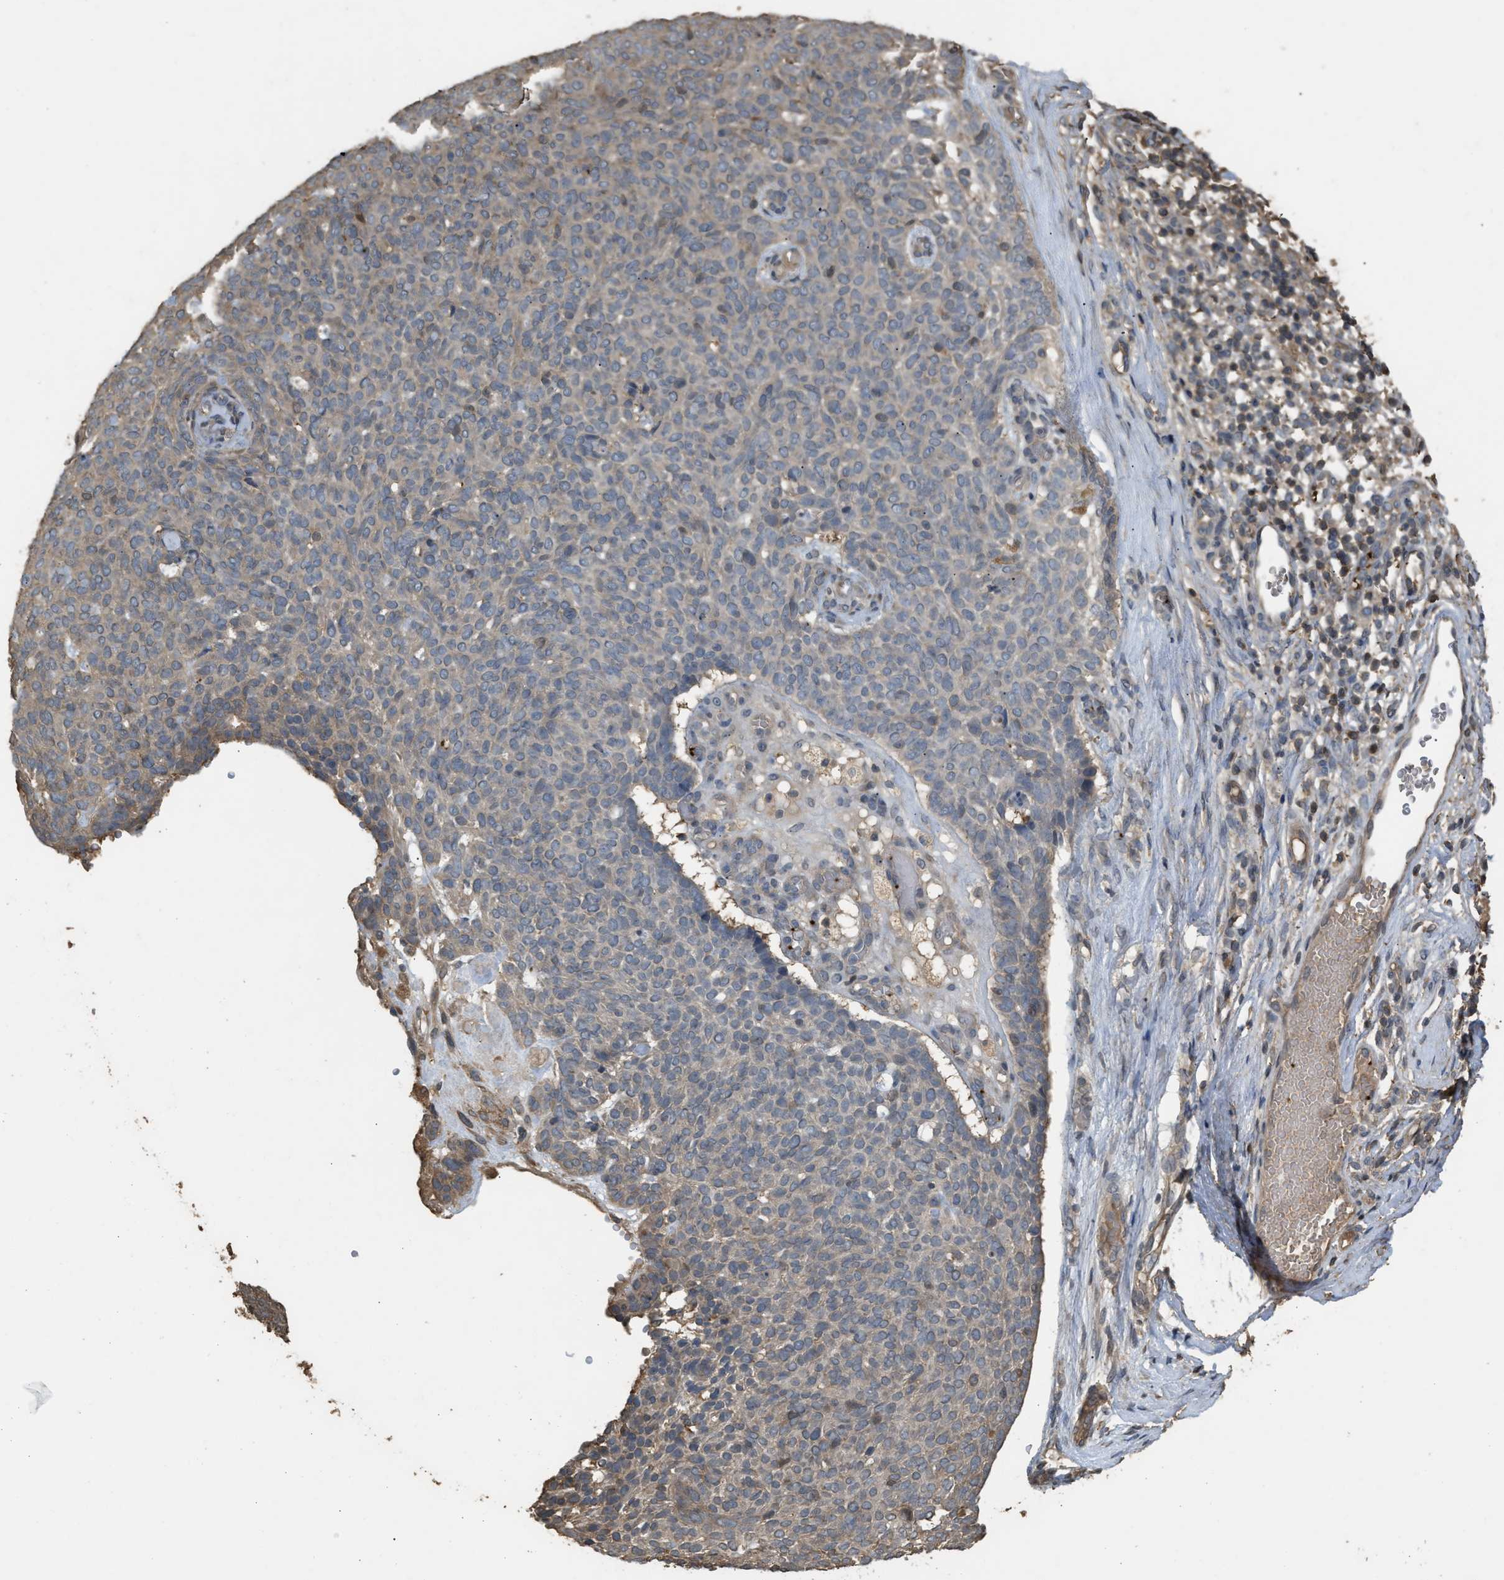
{"staining": {"intensity": "negative", "quantity": "none", "location": "none"}, "tissue": "skin cancer", "cell_type": "Tumor cells", "image_type": "cancer", "snomed": [{"axis": "morphology", "description": "Basal cell carcinoma"}, {"axis": "topography", "description": "Skin"}], "caption": "The immunohistochemistry (IHC) photomicrograph has no significant positivity in tumor cells of skin cancer (basal cell carcinoma) tissue.", "gene": "ARHGDIA", "patient": {"sex": "male", "age": 61}}